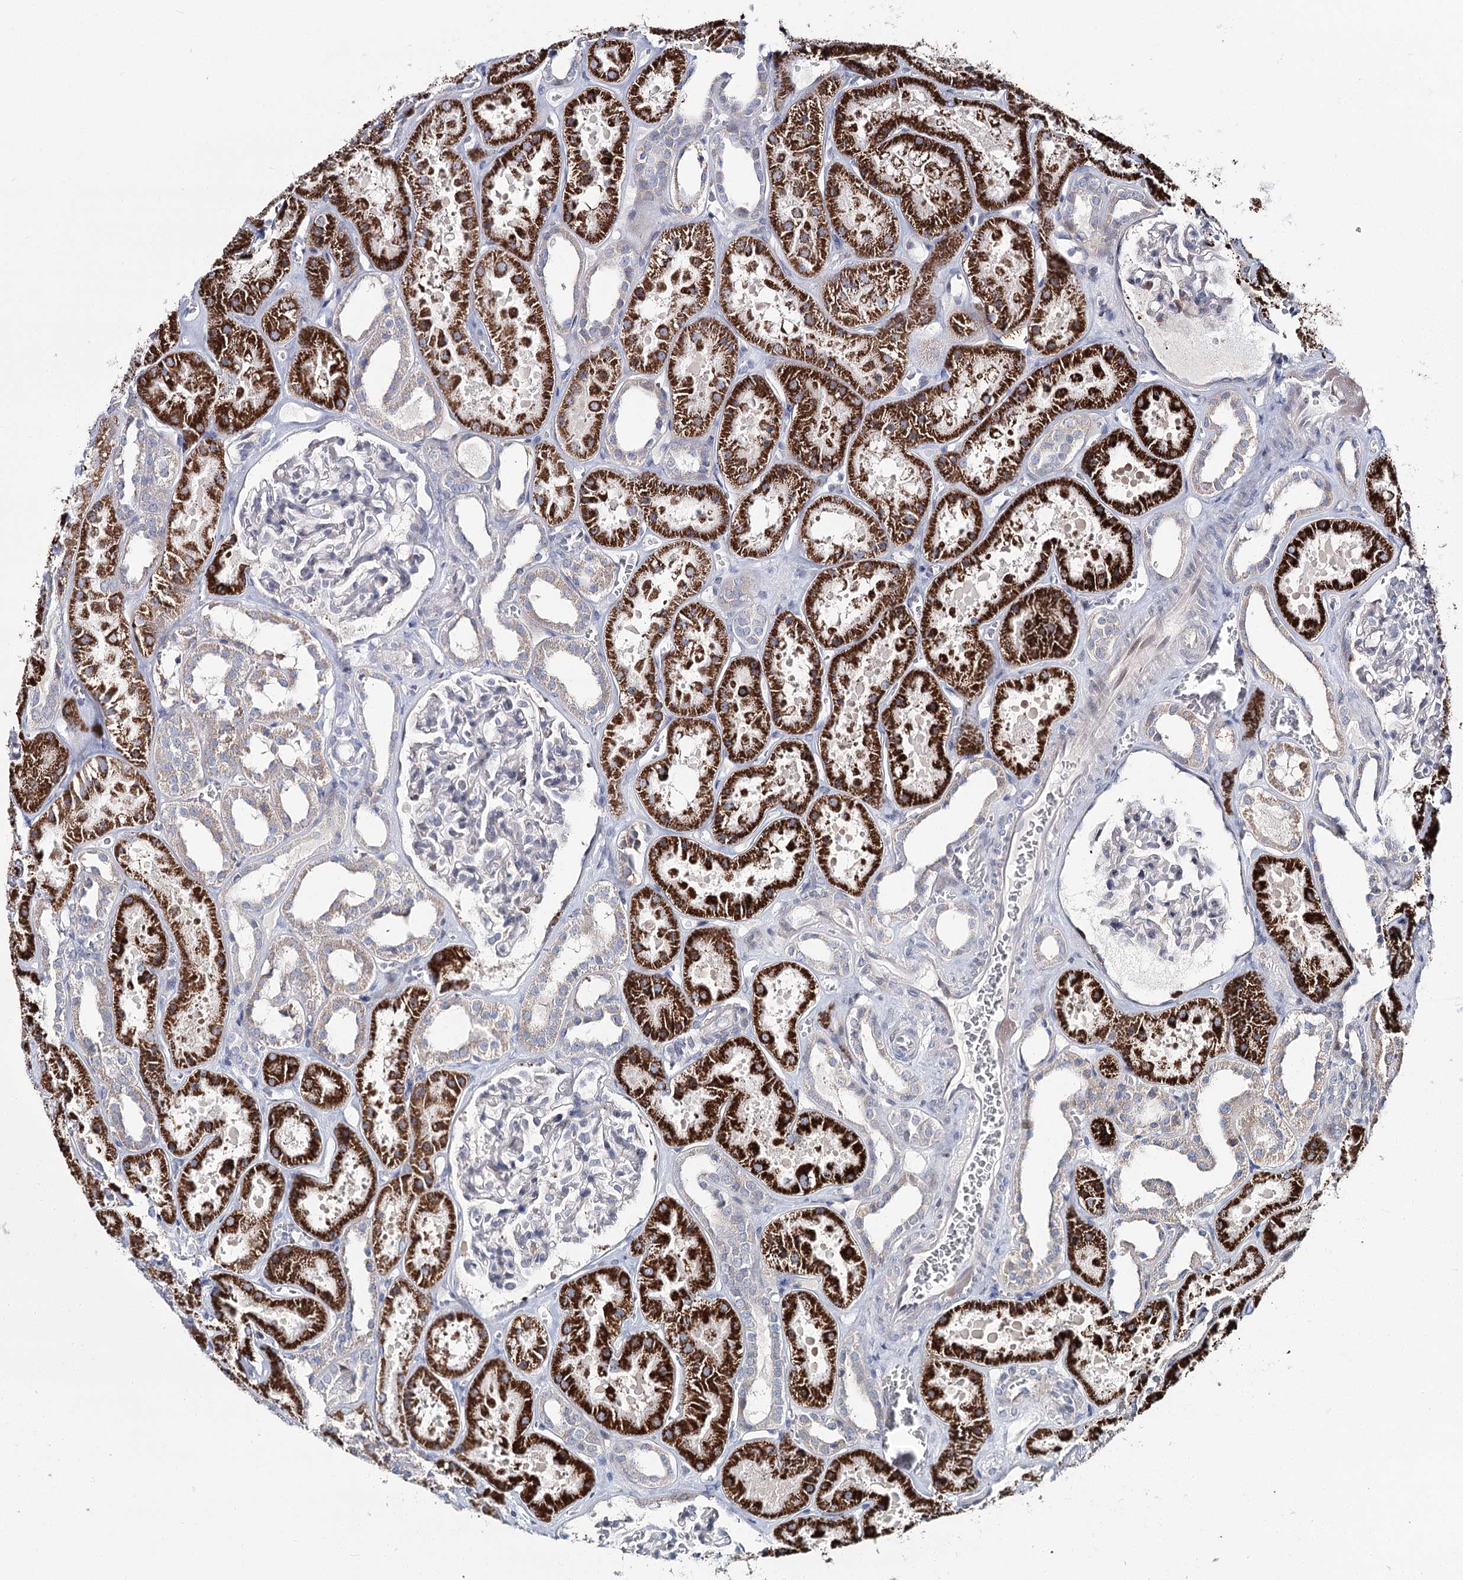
{"staining": {"intensity": "negative", "quantity": "none", "location": "none"}, "tissue": "kidney", "cell_type": "Cells in glomeruli", "image_type": "normal", "snomed": [{"axis": "morphology", "description": "Normal tissue, NOS"}, {"axis": "topography", "description": "Kidney"}], "caption": "This is an IHC histopathology image of benign human kidney. There is no staining in cells in glomeruli.", "gene": "CPLANE1", "patient": {"sex": "female", "age": 41}}